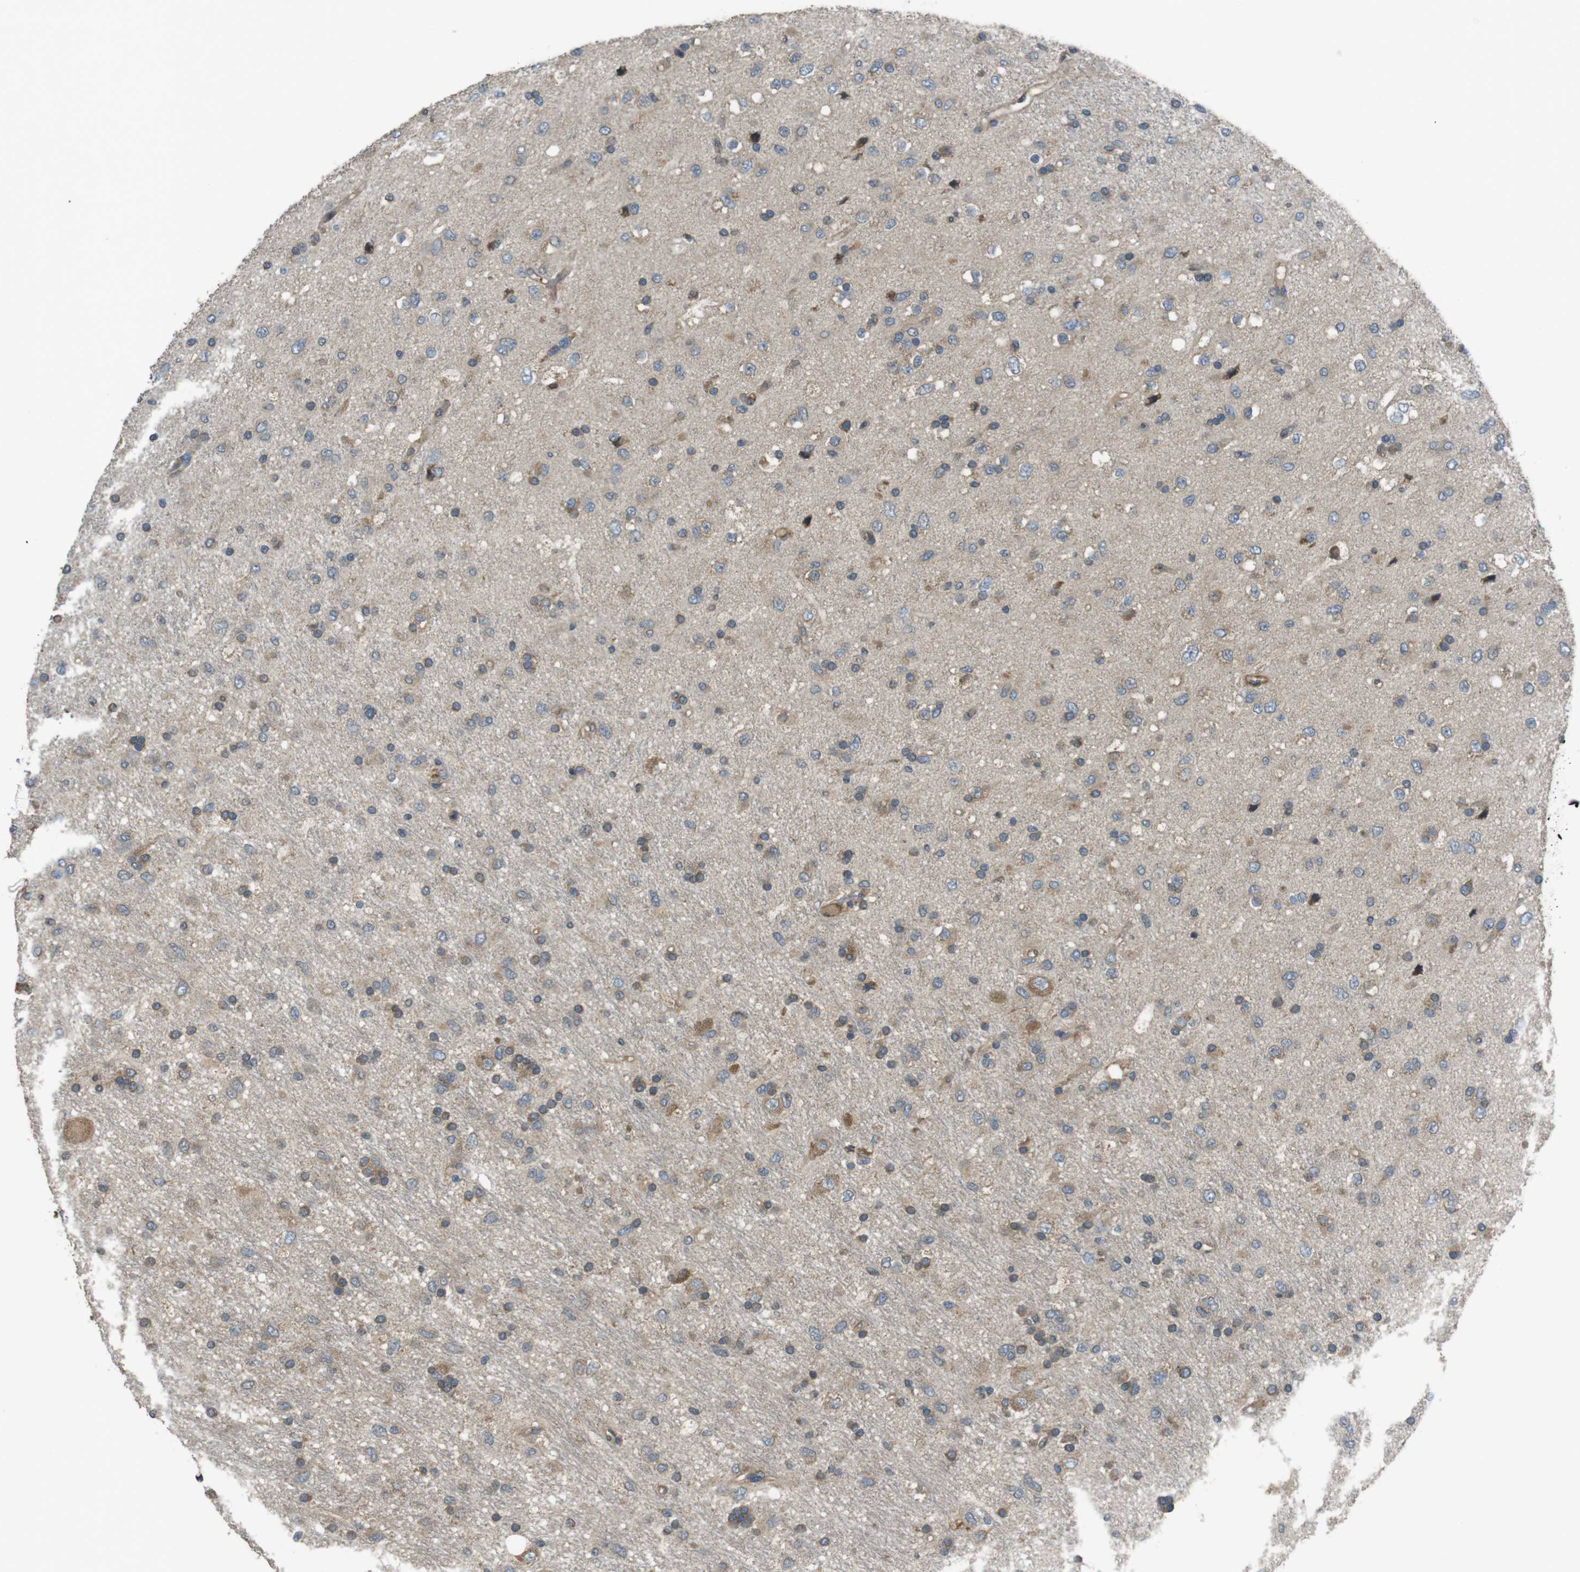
{"staining": {"intensity": "moderate", "quantity": "25%-75%", "location": "cytoplasmic/membranous"}, "tissue": "glioma", "cell_type": "Tumor cells", "image_type": "cancer", "snomed": [{"axis": "morphology", "description": "Glioma, malignant, Low grade"}, {"axis": "topography", "description": "Brain"}], "caption": "This image exhibits immunohistochemistry staining of human glioma, with medium moderate cytoplasmic/membranous expression in about 25%-75% of tumor cells.", "gene": "FUT2", "patient": {"sex": "male", "age": 77}}